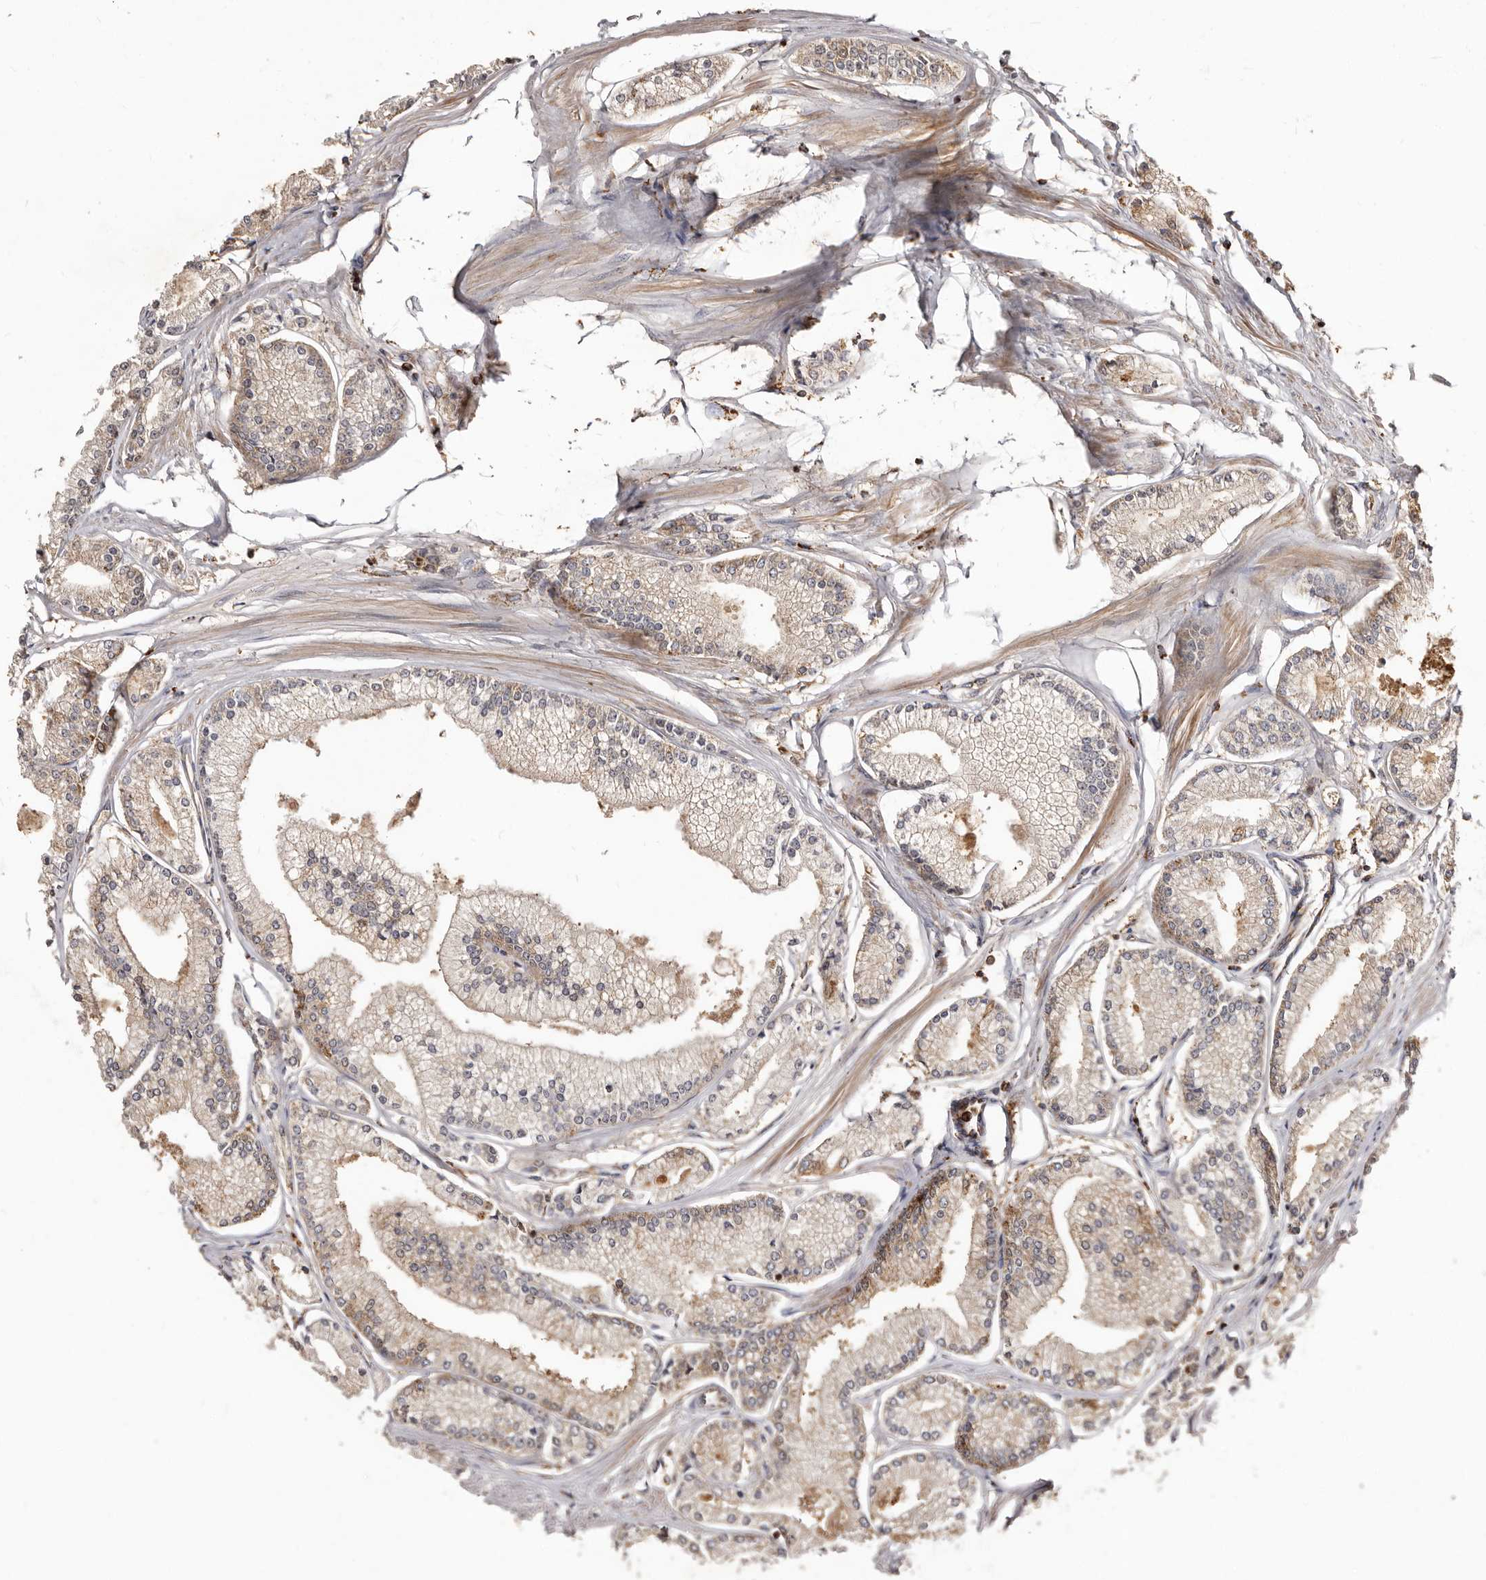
{"staining": {"intensity": "weak", "quantity": ">75%", "location": "cytoplasmic/membranous"}, "tissue": "prostate cancer", "cell_type": "Tumor cells", "image_type": "cancer", "snomed": [{"axis": "morphology", "description": "Adenocarcinoma, Low grade"}, {"axis": "topography", "description": "Prostate"}], "caption": "This is an image of immunohistochemistry staining of prostate cancer (low-grade adenocarcinoma), which shows weak staining in the cytoplasmic/membranous of tumor cells.", "gene": "BAX", "patient": {"sex": "male", "age": 52}}